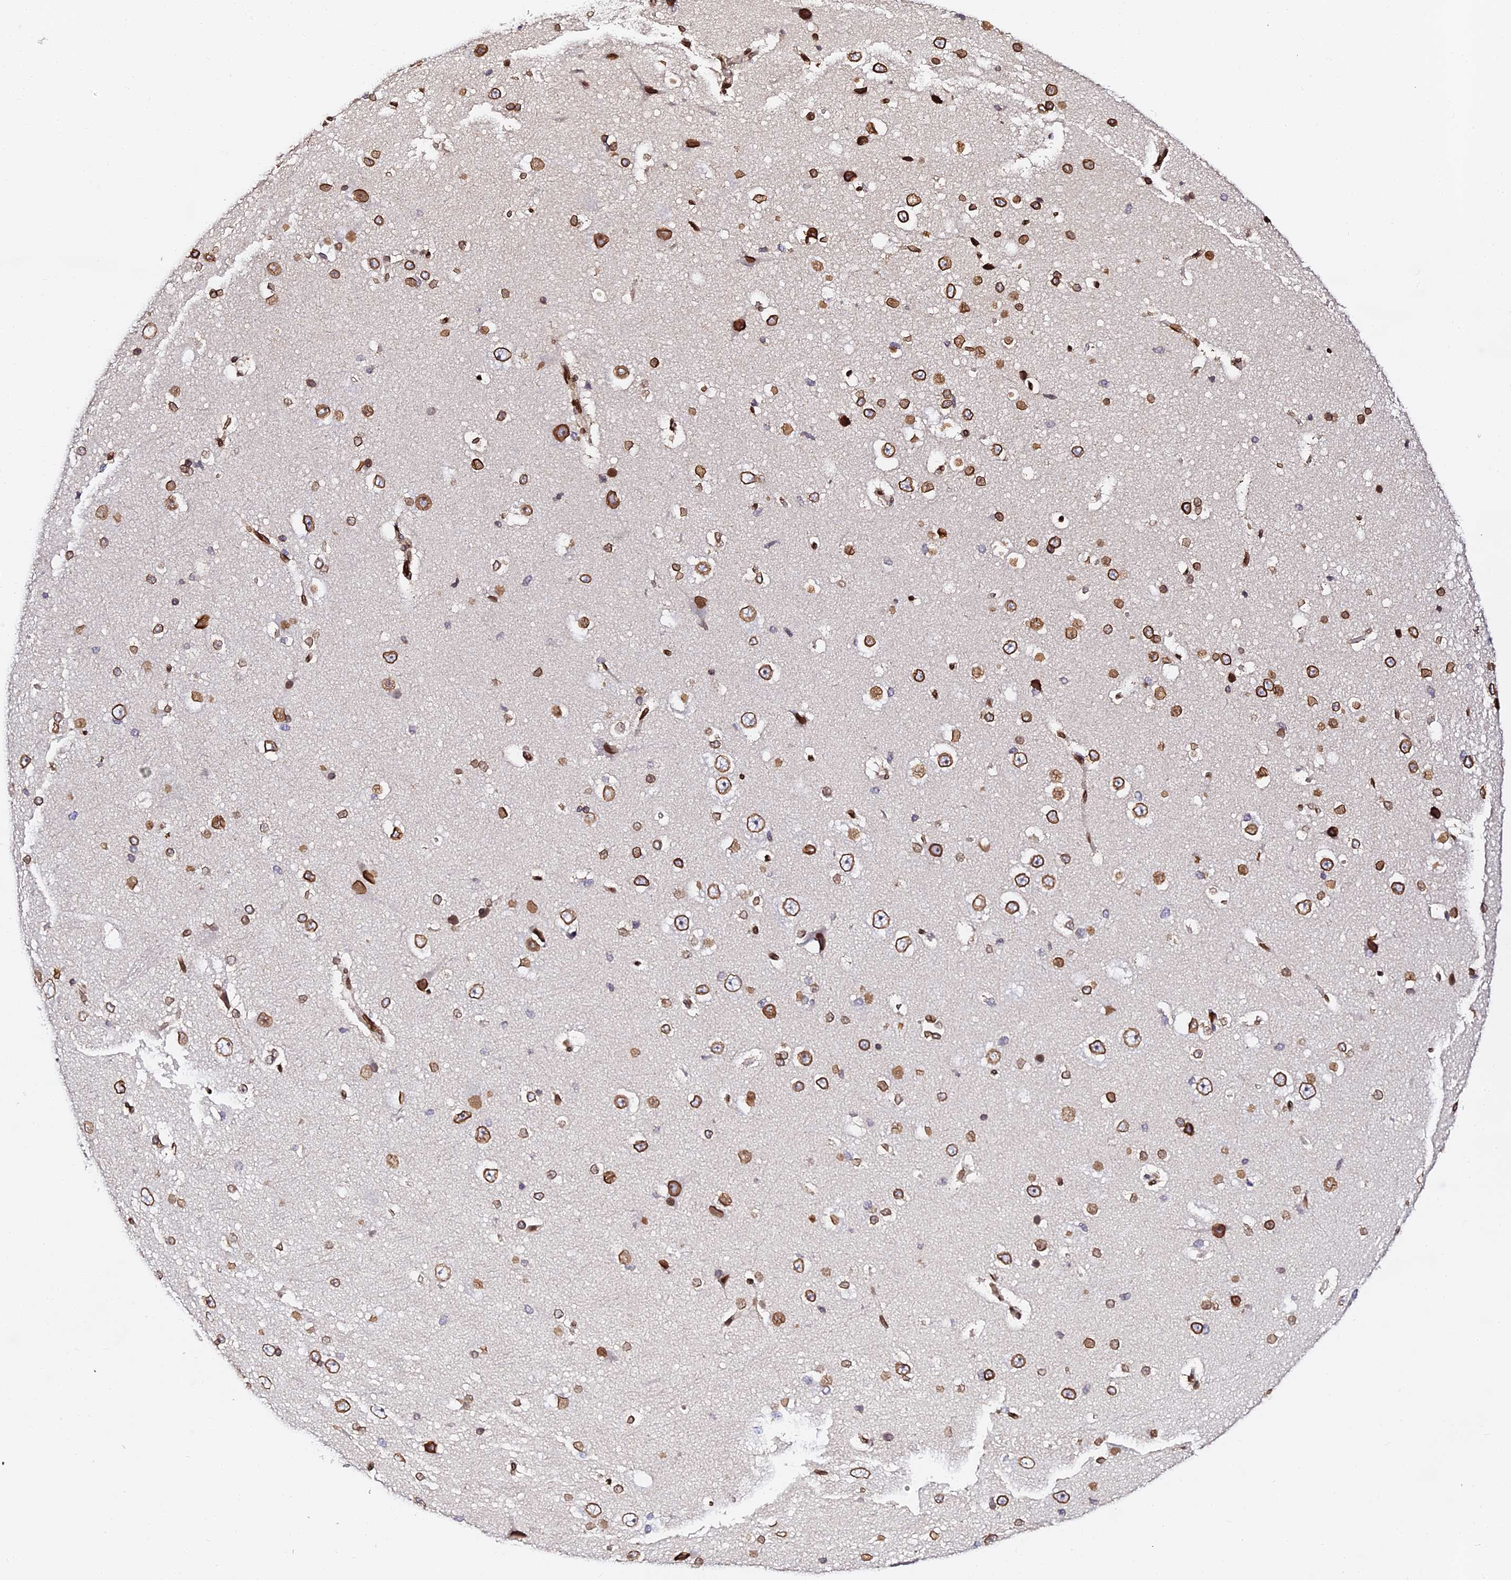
{"staining": {"intensity": "weak", "quantity": "25%-75%", "location": "cytoplasmic/membranous"}, "tissue": "cerebral cortex", "cell_type": "Endothelial cells", "image_type": "normal", "snomed": [{"axis": "morphology", "description": "Normal tissue, NOS"}, {"axis": "morphology", "description": "Developmental malformation"}, {"axis": "topography", "description": "Cerebral cortex"}], "caption": "The immunohistochemical stain labels weak cytoplasmic/membranous staining in endothelial cells of benign cerebral cortex. The staining was performed using DAB (3,3'-diaminobenzidine) to visualize the protein expression in brown, while the nuclei were stained in blue with hematoxylin (Magnification: 20x).", "gene": "ANAPC5", "patient": {"sex": "female", "age": 30}}